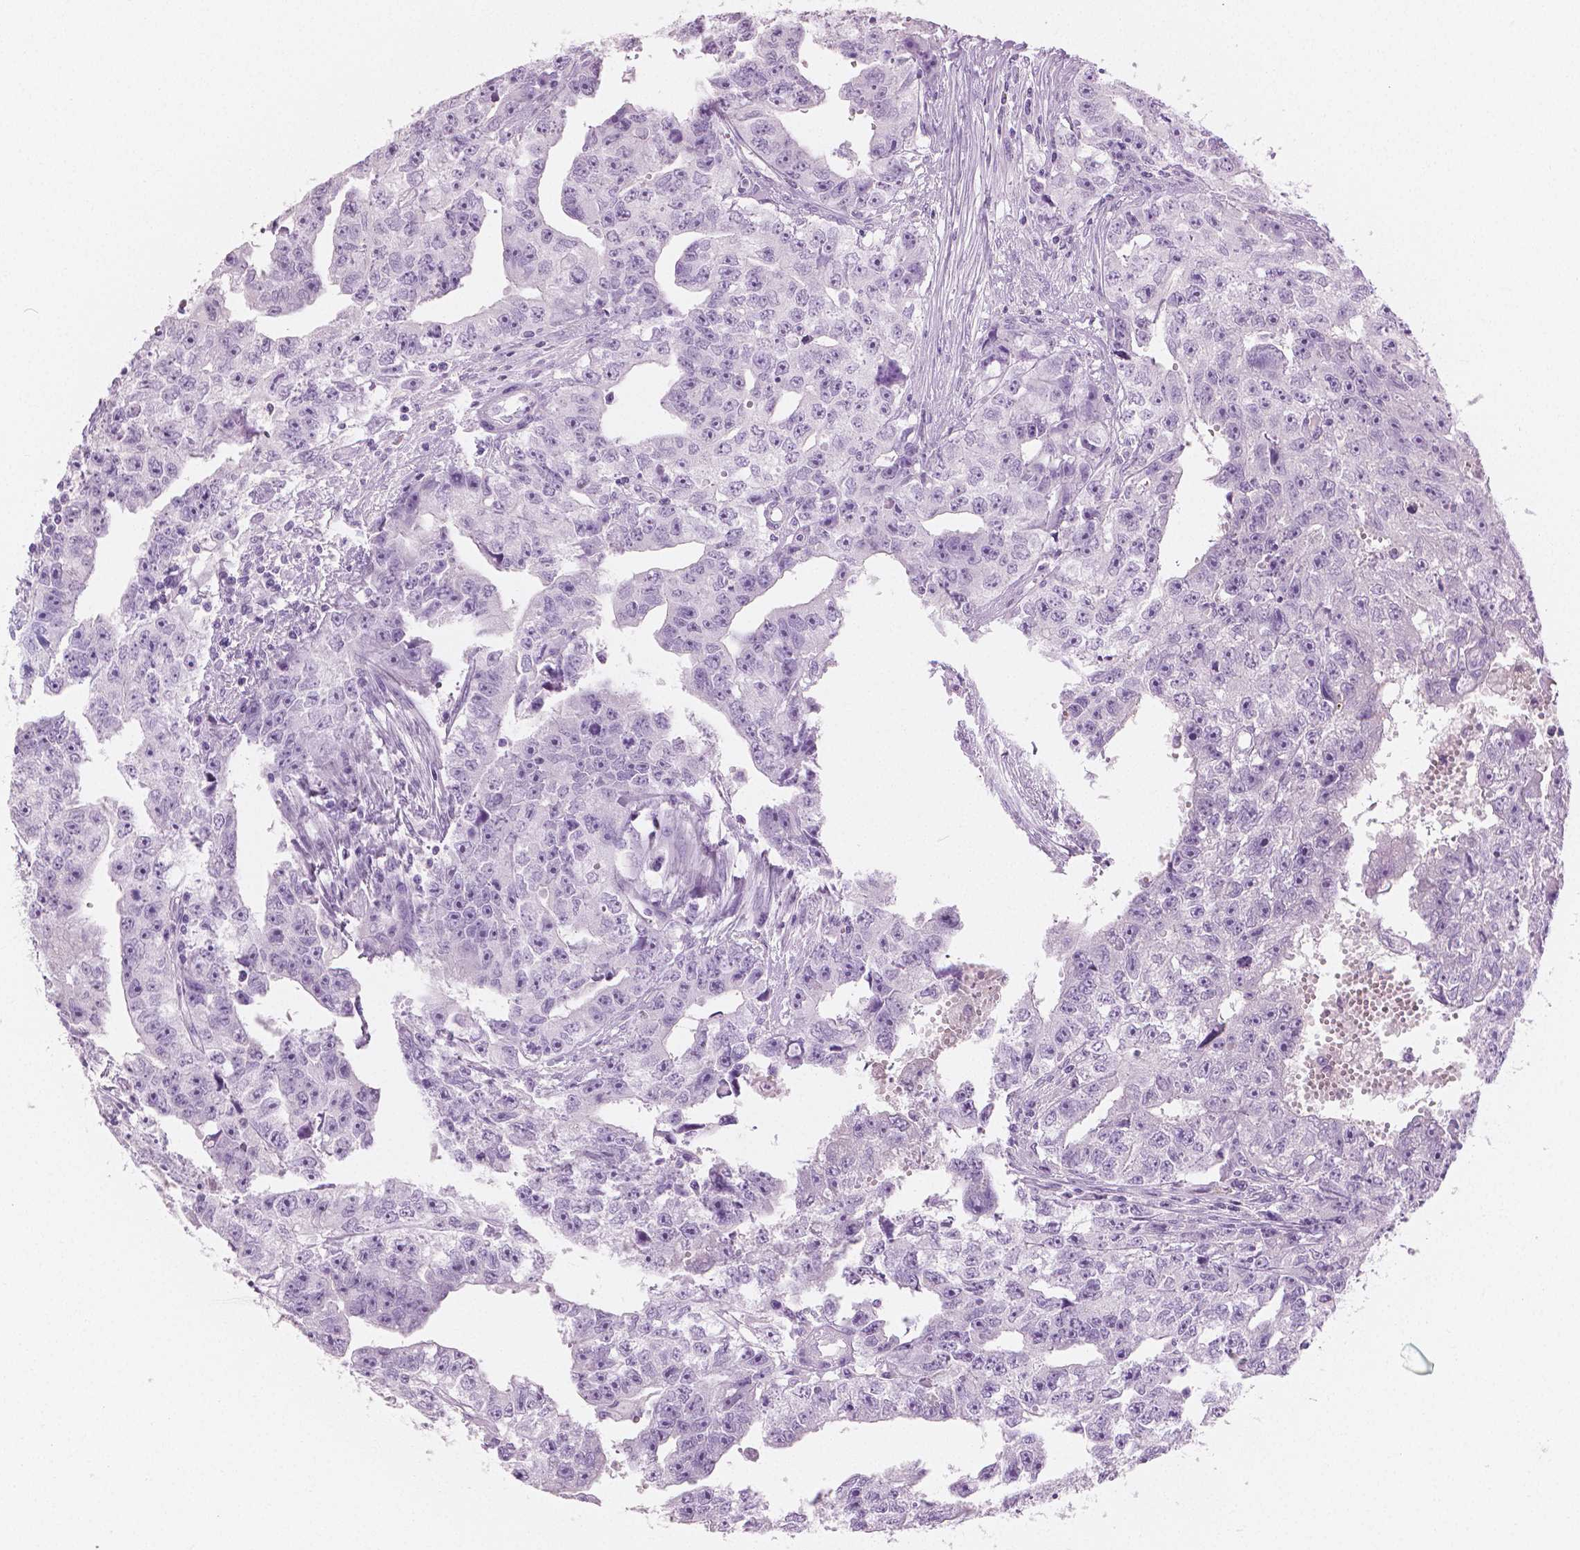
{"staining": {"intensity": "negative", "quantity": "none", "location": "none"}, "tissue": "testis cancer", "cell_type": "Tumor cells", "image_type": "cancer", "snomed": [{"axis": "morphology", "description": "Carcinoma, Embryonal, NOS"}, {"axis": "morphology", "description": "Teratoma, malignant, NOS"}, {"axis": "topography", "description": "Testis"}], "caption": "Immunohistochemistry image of human testis cancer stained for a protein (brown), which displays no positivity in tumor cells.", "gene": "PLIN4", "patient": {"sex": "male", "age": 24}}